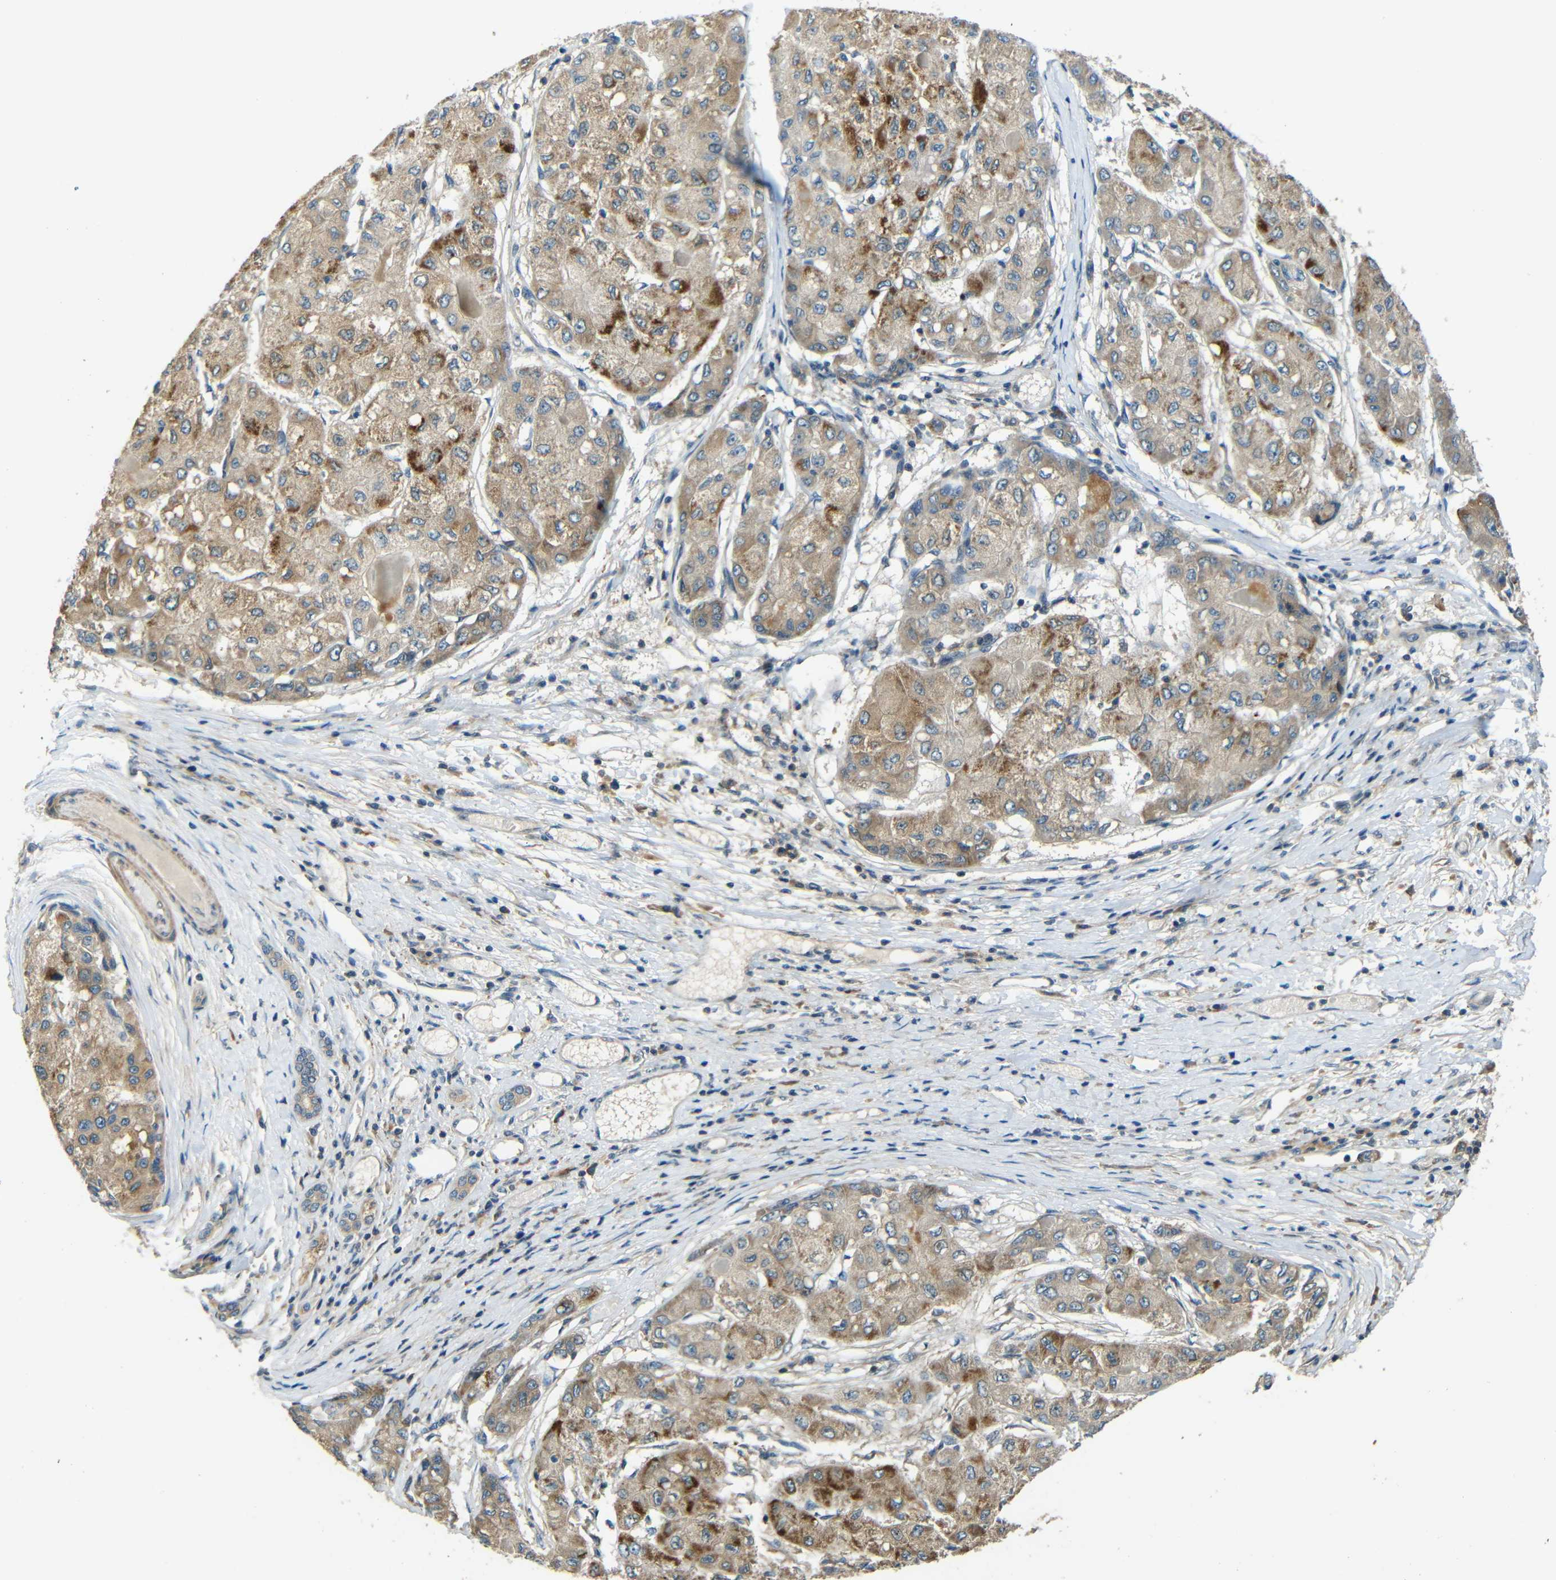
{"staining": {"intensity": "weak", "quantity": ">75%", "location": "cytoplasmic/membranous"}, "tissue": "liver cancer", "cell_type": "Tumor cells", "image_type": "cancer", "snomed": [{"axis": "morphology", "description": "Carcinoma, Hepatocellular, NOS"}, {"axis": "topography", "description": "Liver"}], "caption": "Immunohistochemistry (IHC) histopathology image of liver cancer (hepatocellular carcinoma) stained for a protein (brown), which shows low levels of weak cytoplasmic/membranous staining in approximately >75% of tumor cells.", "gene": "FNDC3A", "patient": {"sex": "male", "age": 80}}